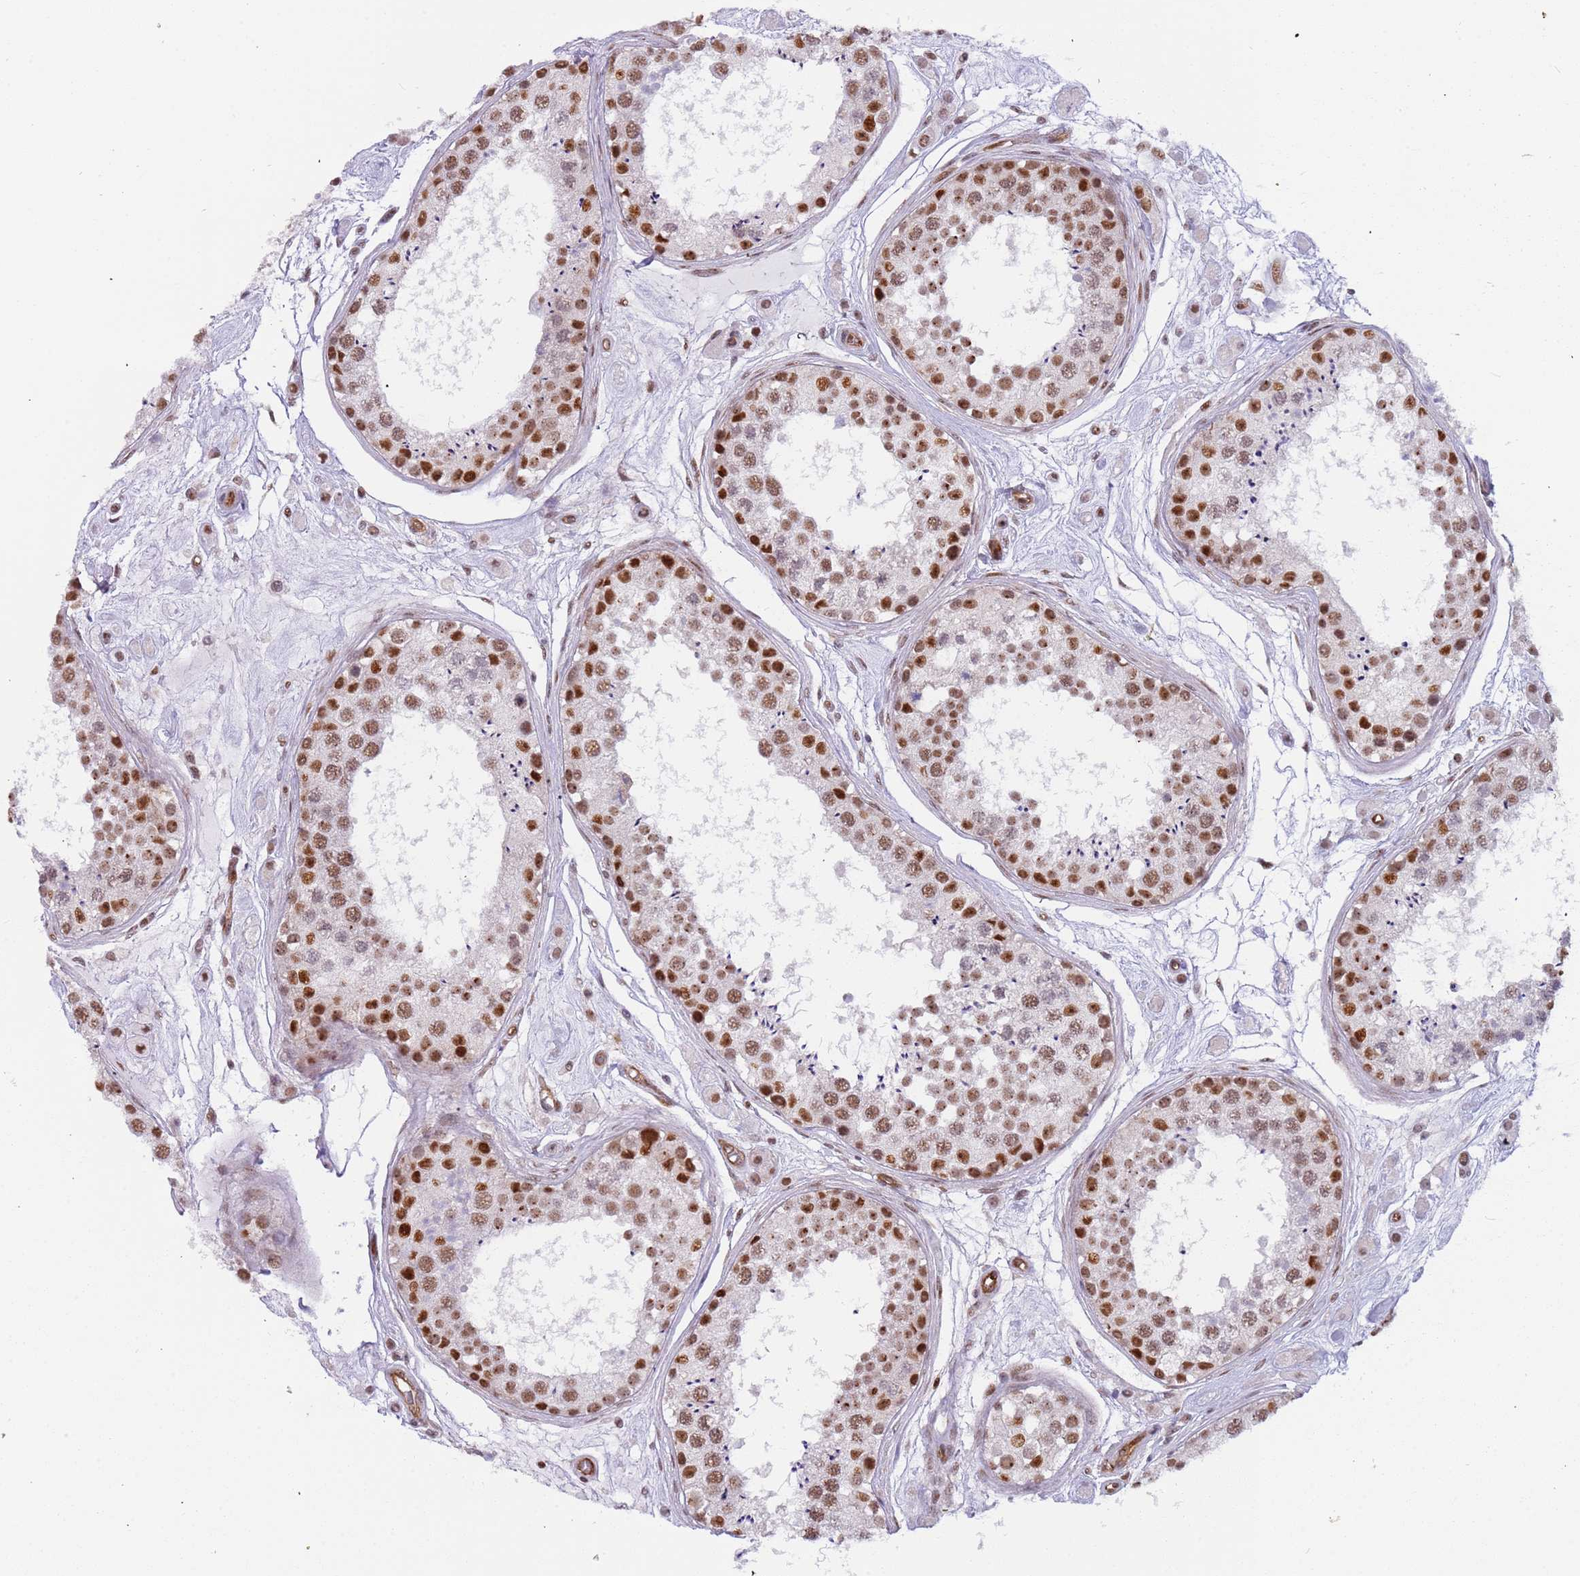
{"staining": {"intensity": "strong", "quantity": "25%-75%", "location": "nuclear"}, "tissue": "testis", "cell_type": "Cells in seminiferous ducts", "image_type": "normal", "snomed": [{"axis": "morphology", "description": "Normal tissue, NOS"}, {"axis": "topography", "description": "Testis"}], "caption": "This micrograph demonstrates unremarkable testis stained with immunohistochemistry (IHC) to label a protein in brown. The nuclear of cells in seminiferous ducts show strong positivity for the protein. Nuclei are counter-stained blue.", "gene": "LRMDA", "patient": {"sex": "male", "age": 25}}